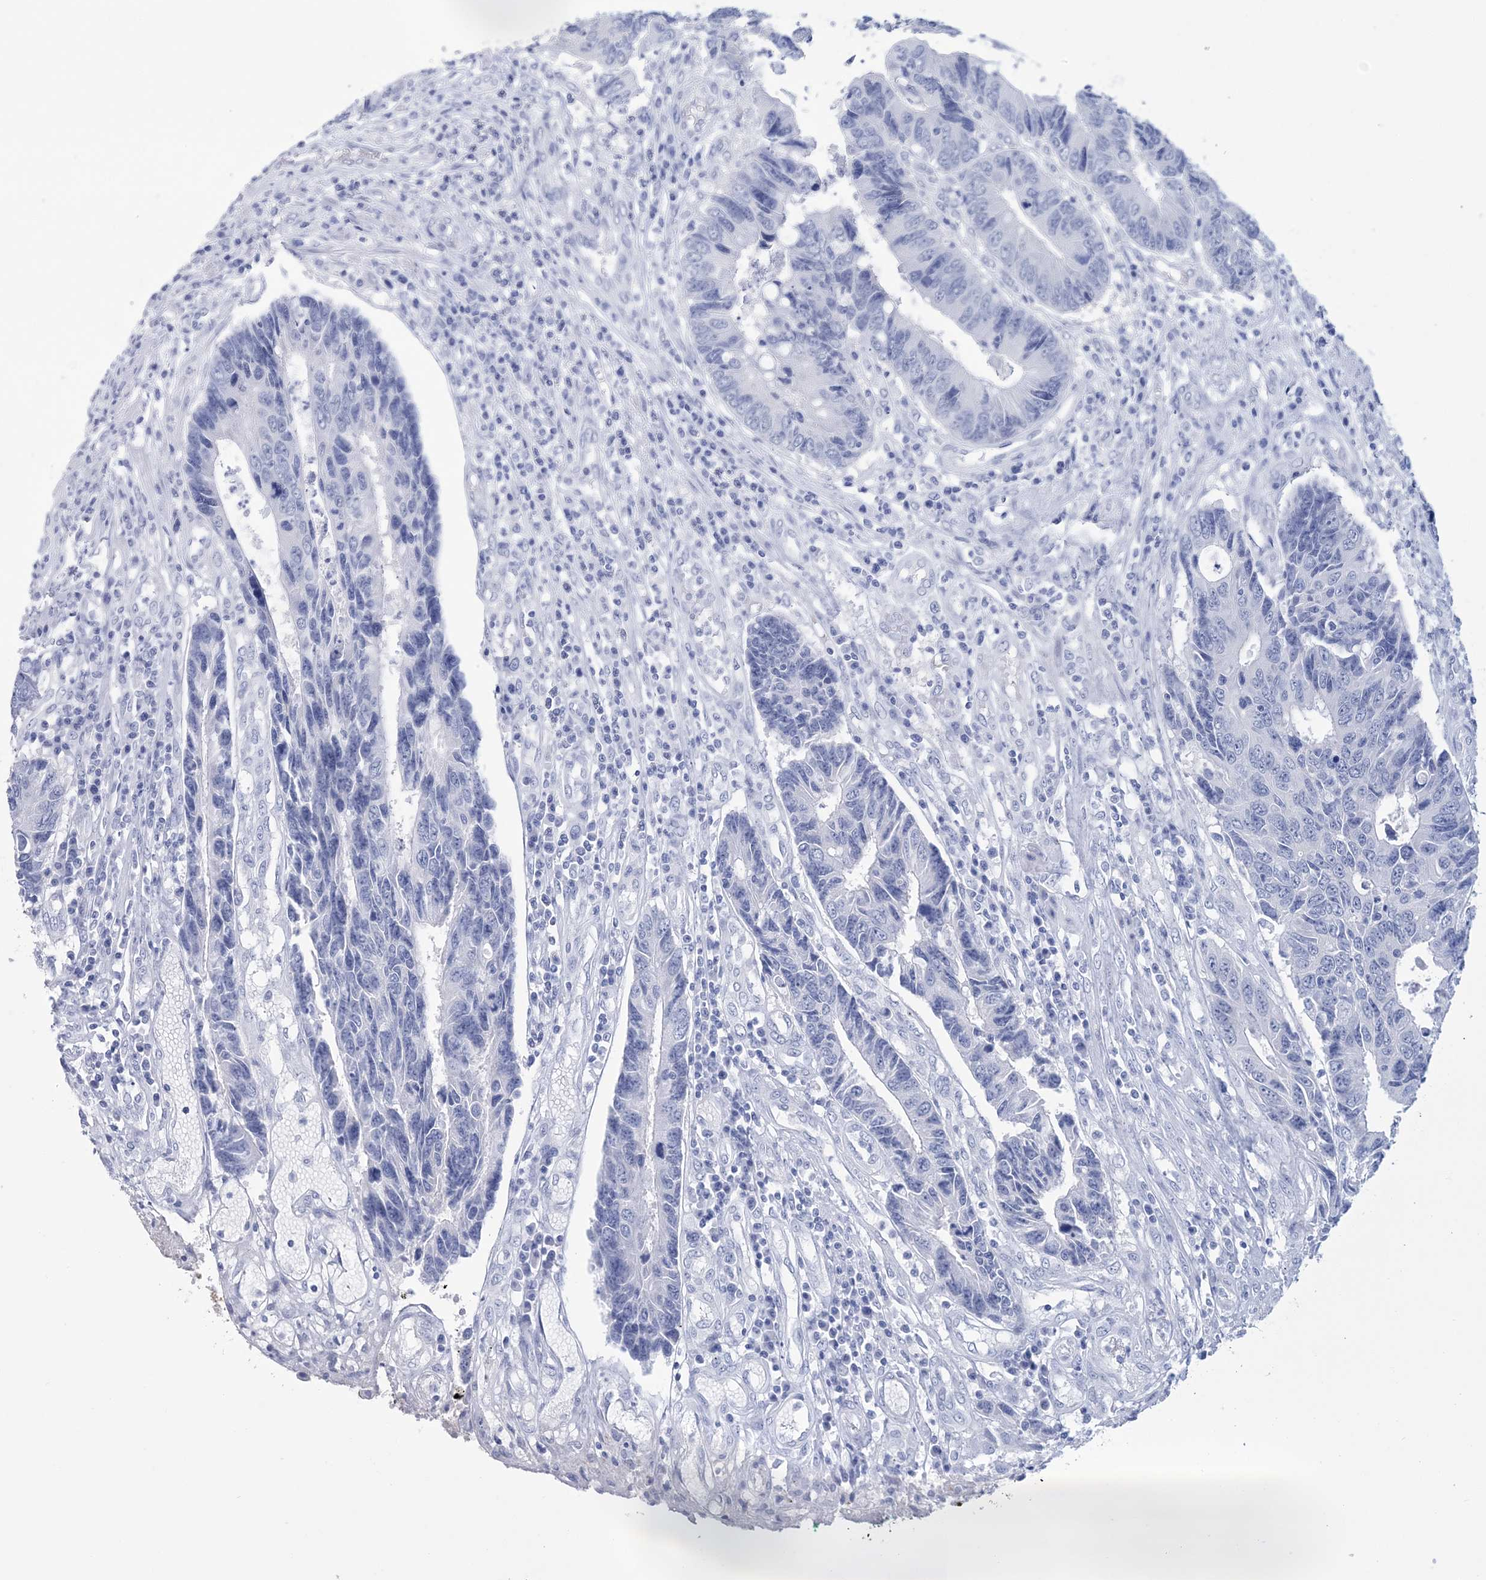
{"staining": {"intensity": "negative", "quantity": "none", "location": "none"}, "tissue": "colorectal cancer", "cell_type": "Tumor cells", "image_type": "cancer", "snomed": [{"axis": "morphology", "description": "Adenocarcinoma, NOS"}, {"axis": "topography", "description": "Rectum"}], "caption": "There is no significant staining in tumor cells of adenocarcinoma (colorectal). The staining is performed using DAB (3,3'-diaminobenzidine) brown chromogen with nuclei counter-stained in using hematoxylin.", "gene": "DPCD", "patient": {"sex": "male", "age": 84}}